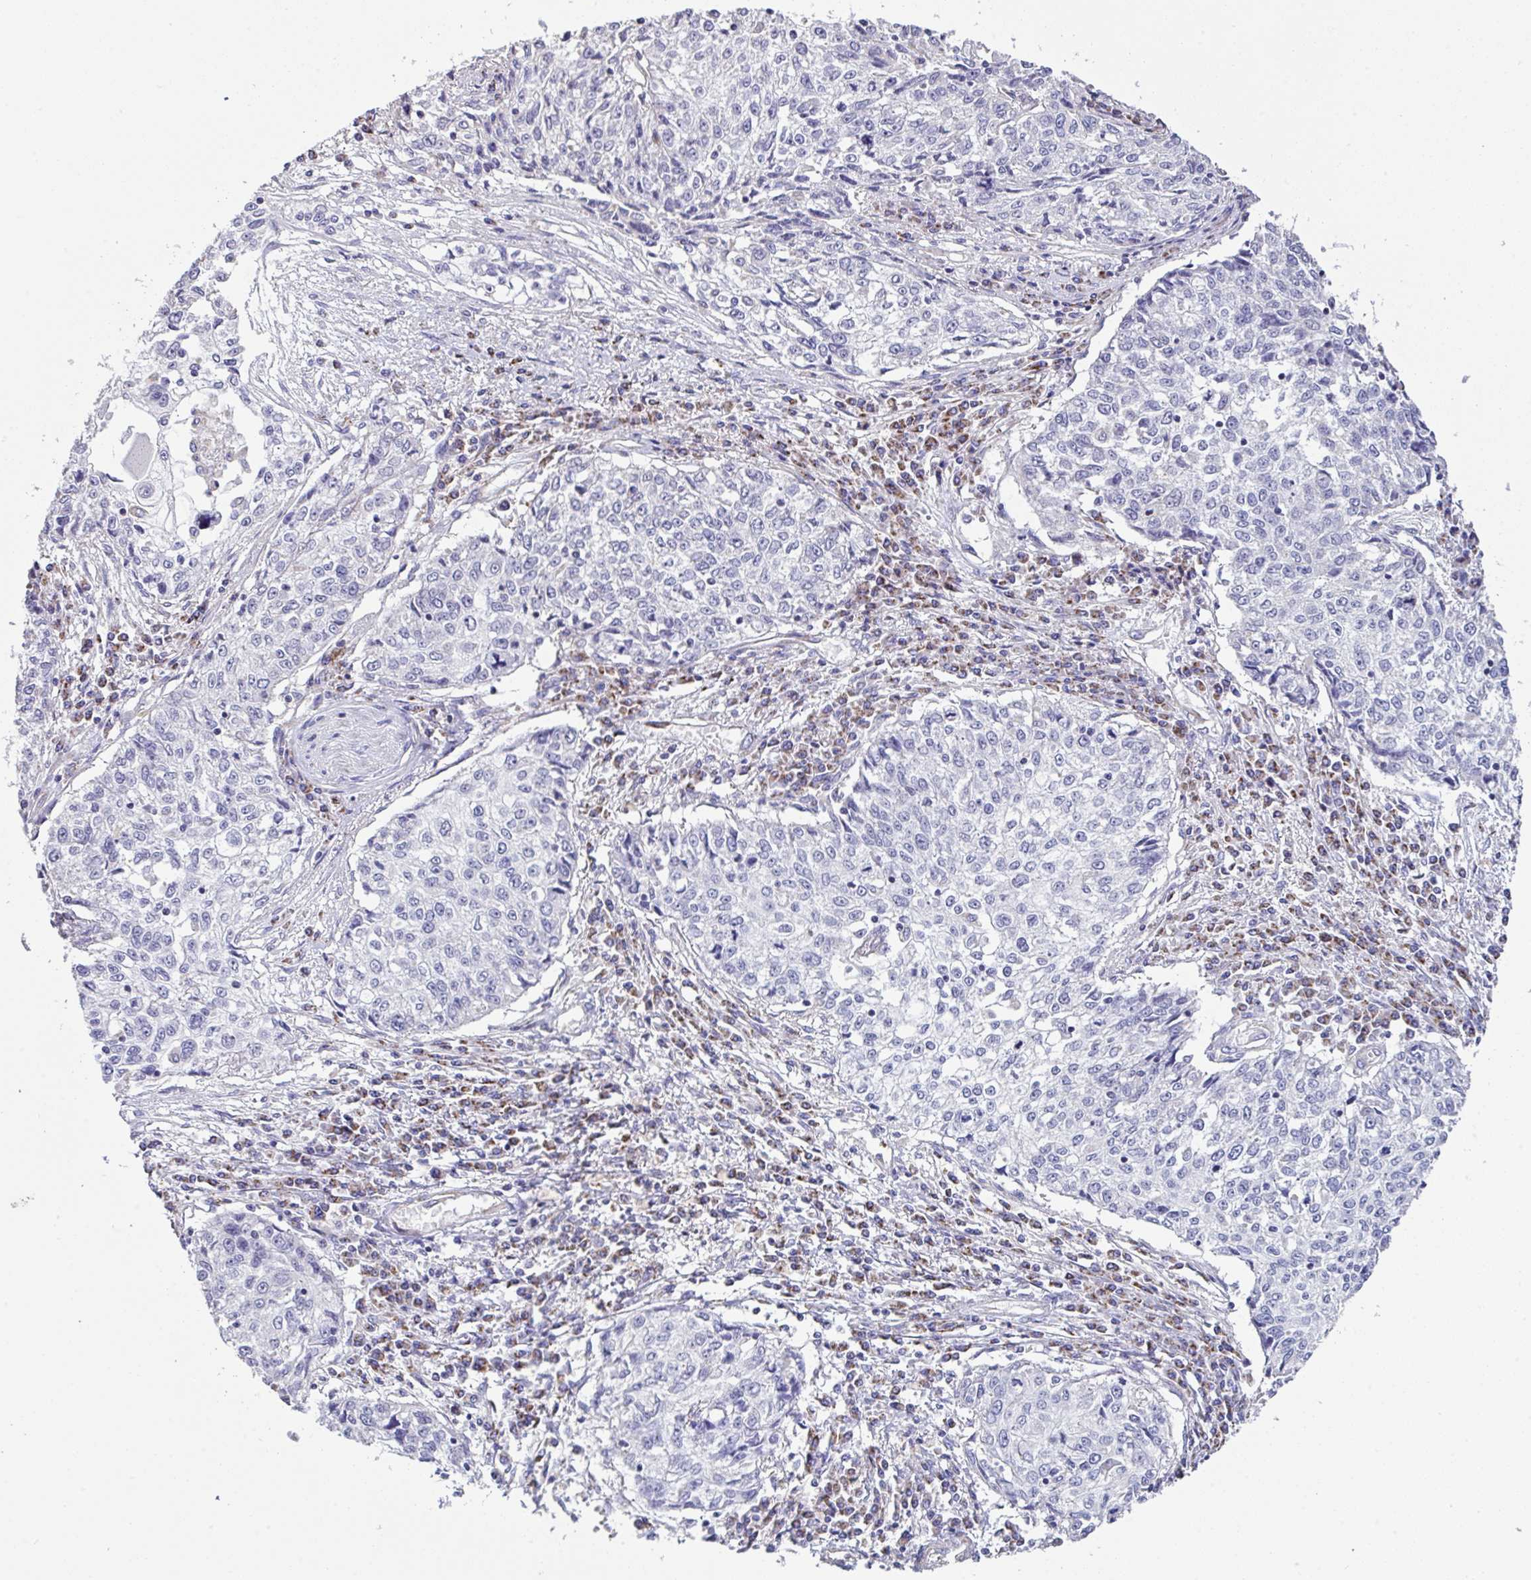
{"staining": {"intensity": "negative", "quantity": "none", "location": "none"}, "tissue": "cervical cancer", "cell_type": "Tumor cells", "image_type": "cancer", "snomed": [{"axis": "morphology", "description": "Squamous cell carcinoma, NOS"}, {"axis": "topography", "description": "Cervix"}], "caption": "Image shows no protein positivity in tumor cells of cervical squamous cell carcinoma tissue. Nuclei are stained in blue.", "gene": "DOK7", "patient": {"sex": "female", "age": 57}}